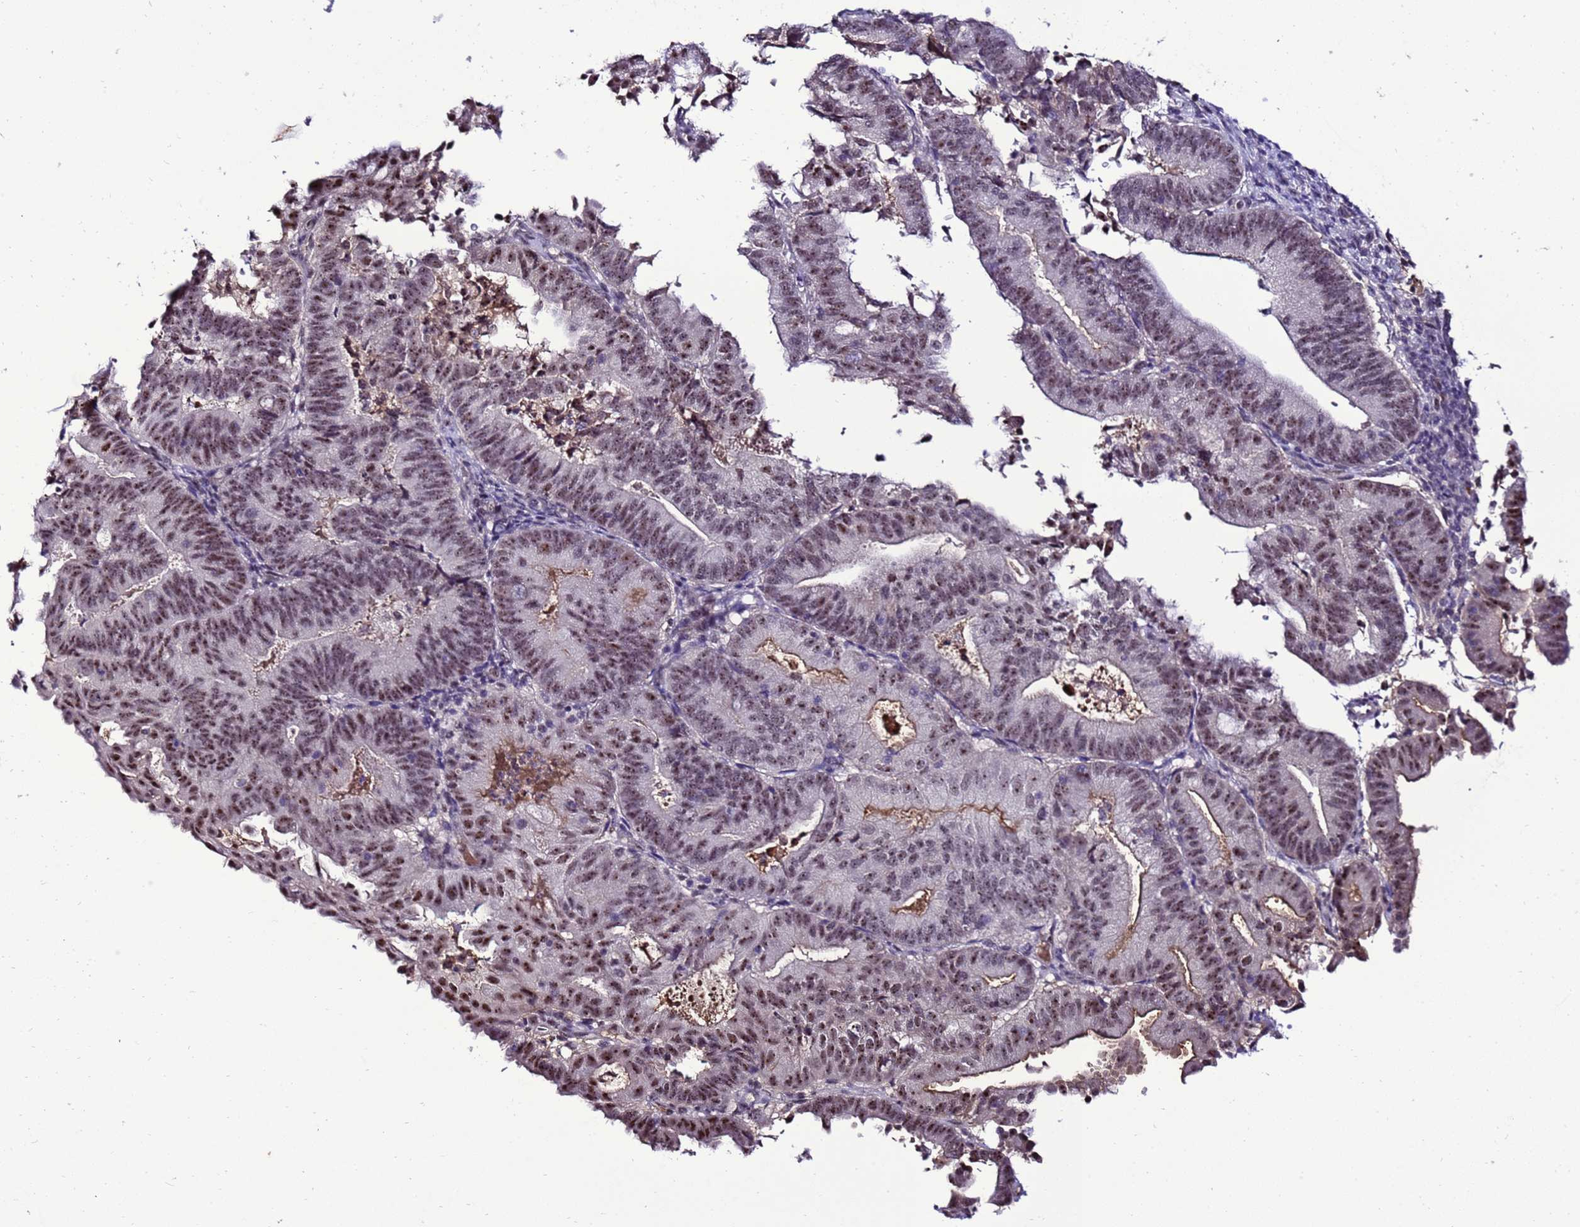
{"staining": {"intensity": "moderate", "quantity": ">75%", "location": "nuclear"}, "tissue": "endometrial cancer", "cell_type": "Tumor cells", "image_type": "cancer", "snomed": [{"axis": "morphology", "description": "Adenocarcinoma, NOS"}, {"axis": "topography", "description": "Endometrium"}], "caption": "IHC of human endometrial cancer (adenocarcinoma) reveals medium levels of moderate nuclear positivity in approximately >75% of tumor cells.", "gene": "C19orf47", "patient": {"sex": "female", "age": 70}}